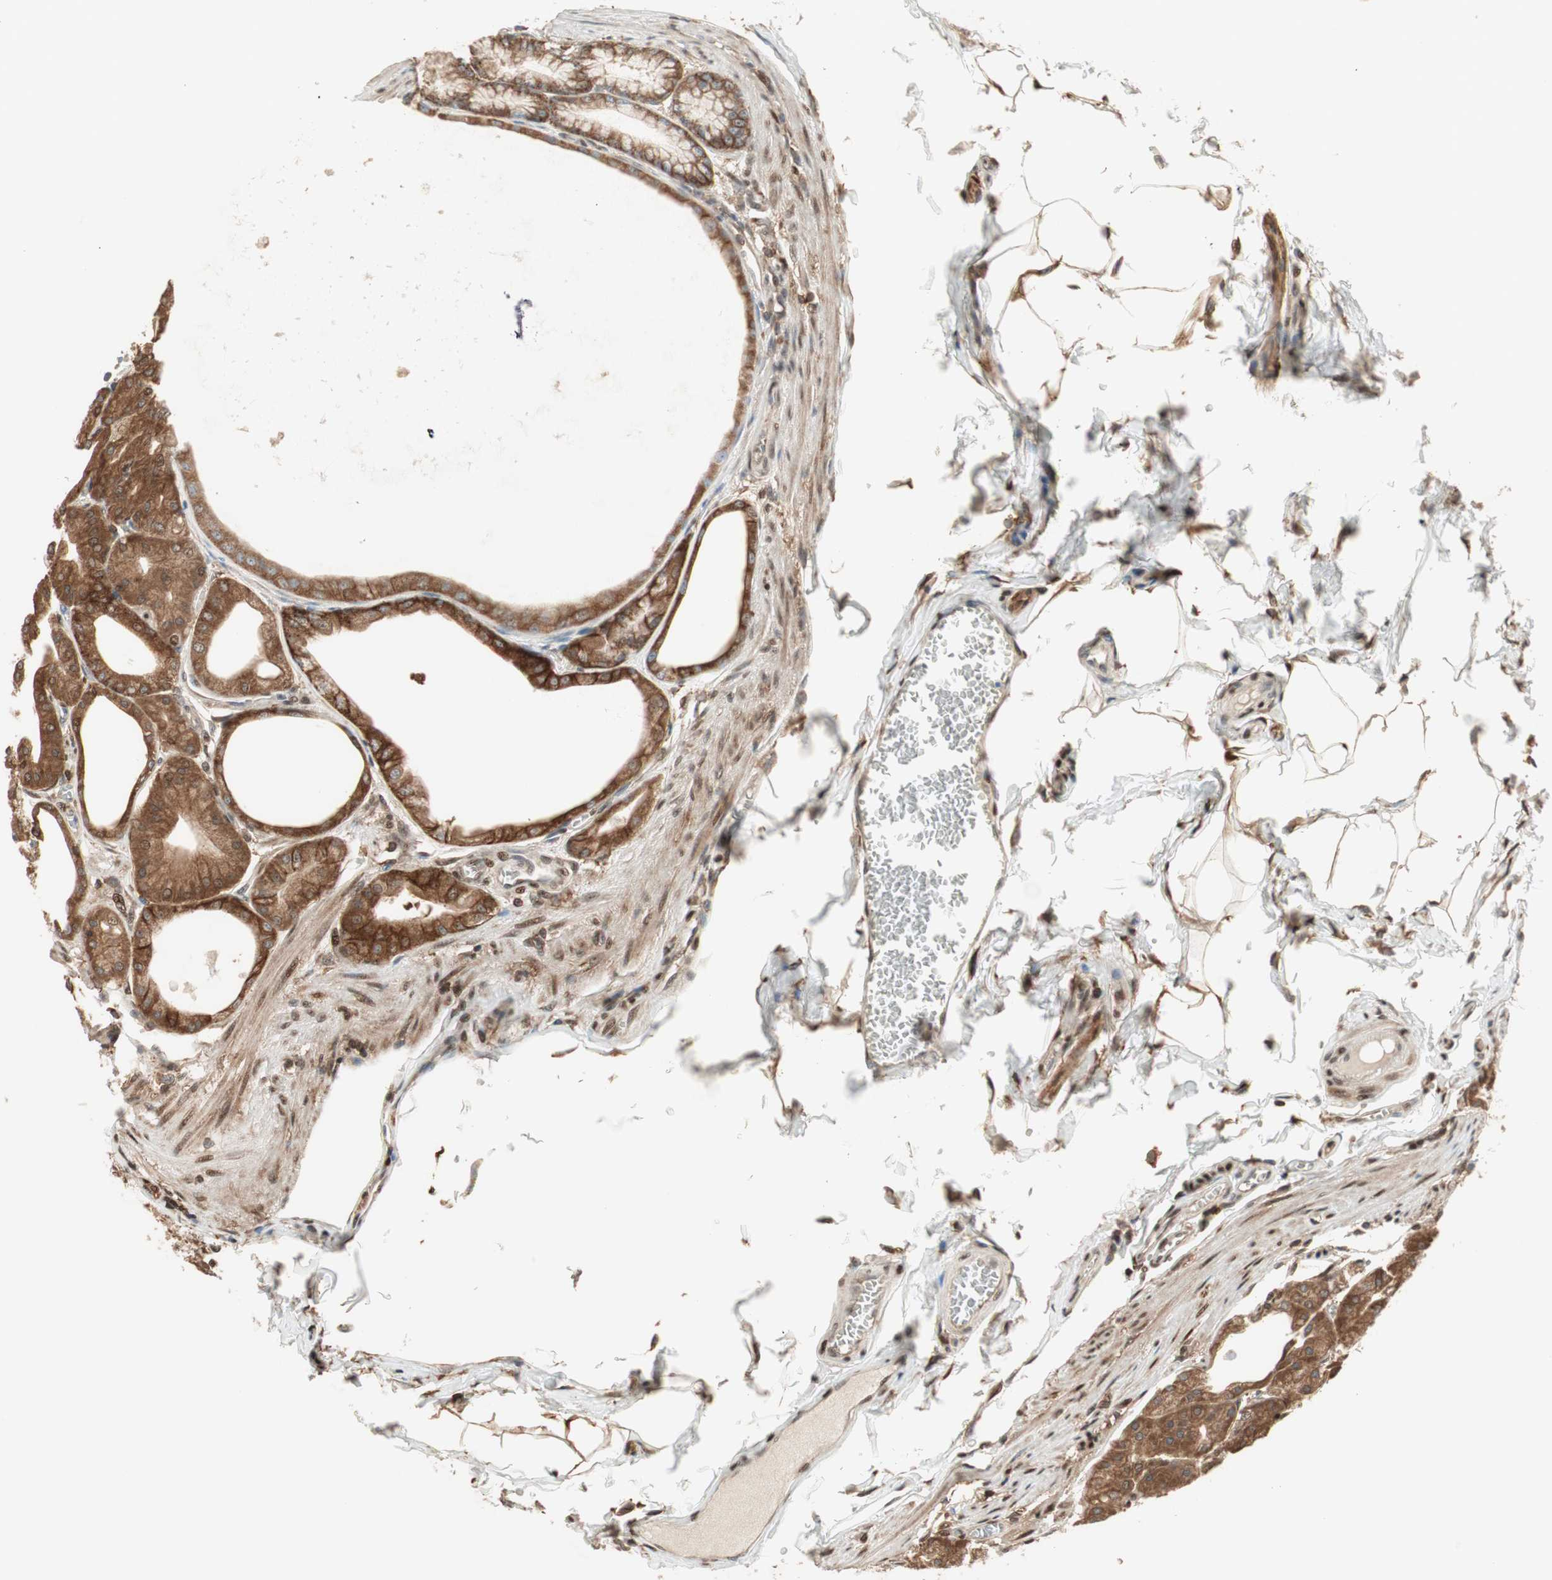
{"staining": {"intensity": "moderate", "quantity": ">75%", "location": "cytoplasmic/membranous"}, "tissue": "stomach", "cell_type": "Glandular cells", "image_type": "normal", "snomed": [{"axis": "morphology", "description": "Normal tissue, NOS"}, {"axis": "topography", "description": "Stomach, lower"}], "caption": "Immunohistochemistry (DAB (3,3'-diaminobenzidine)) staining of normal stomach displays moderate cytoplasmic/membranous protein staining in approximately >75% of glandular cells. (IHC, brightfield microscopy, high magnification).", "gene": "BIN1", "patient": {"sex": "male", "age": 71}}